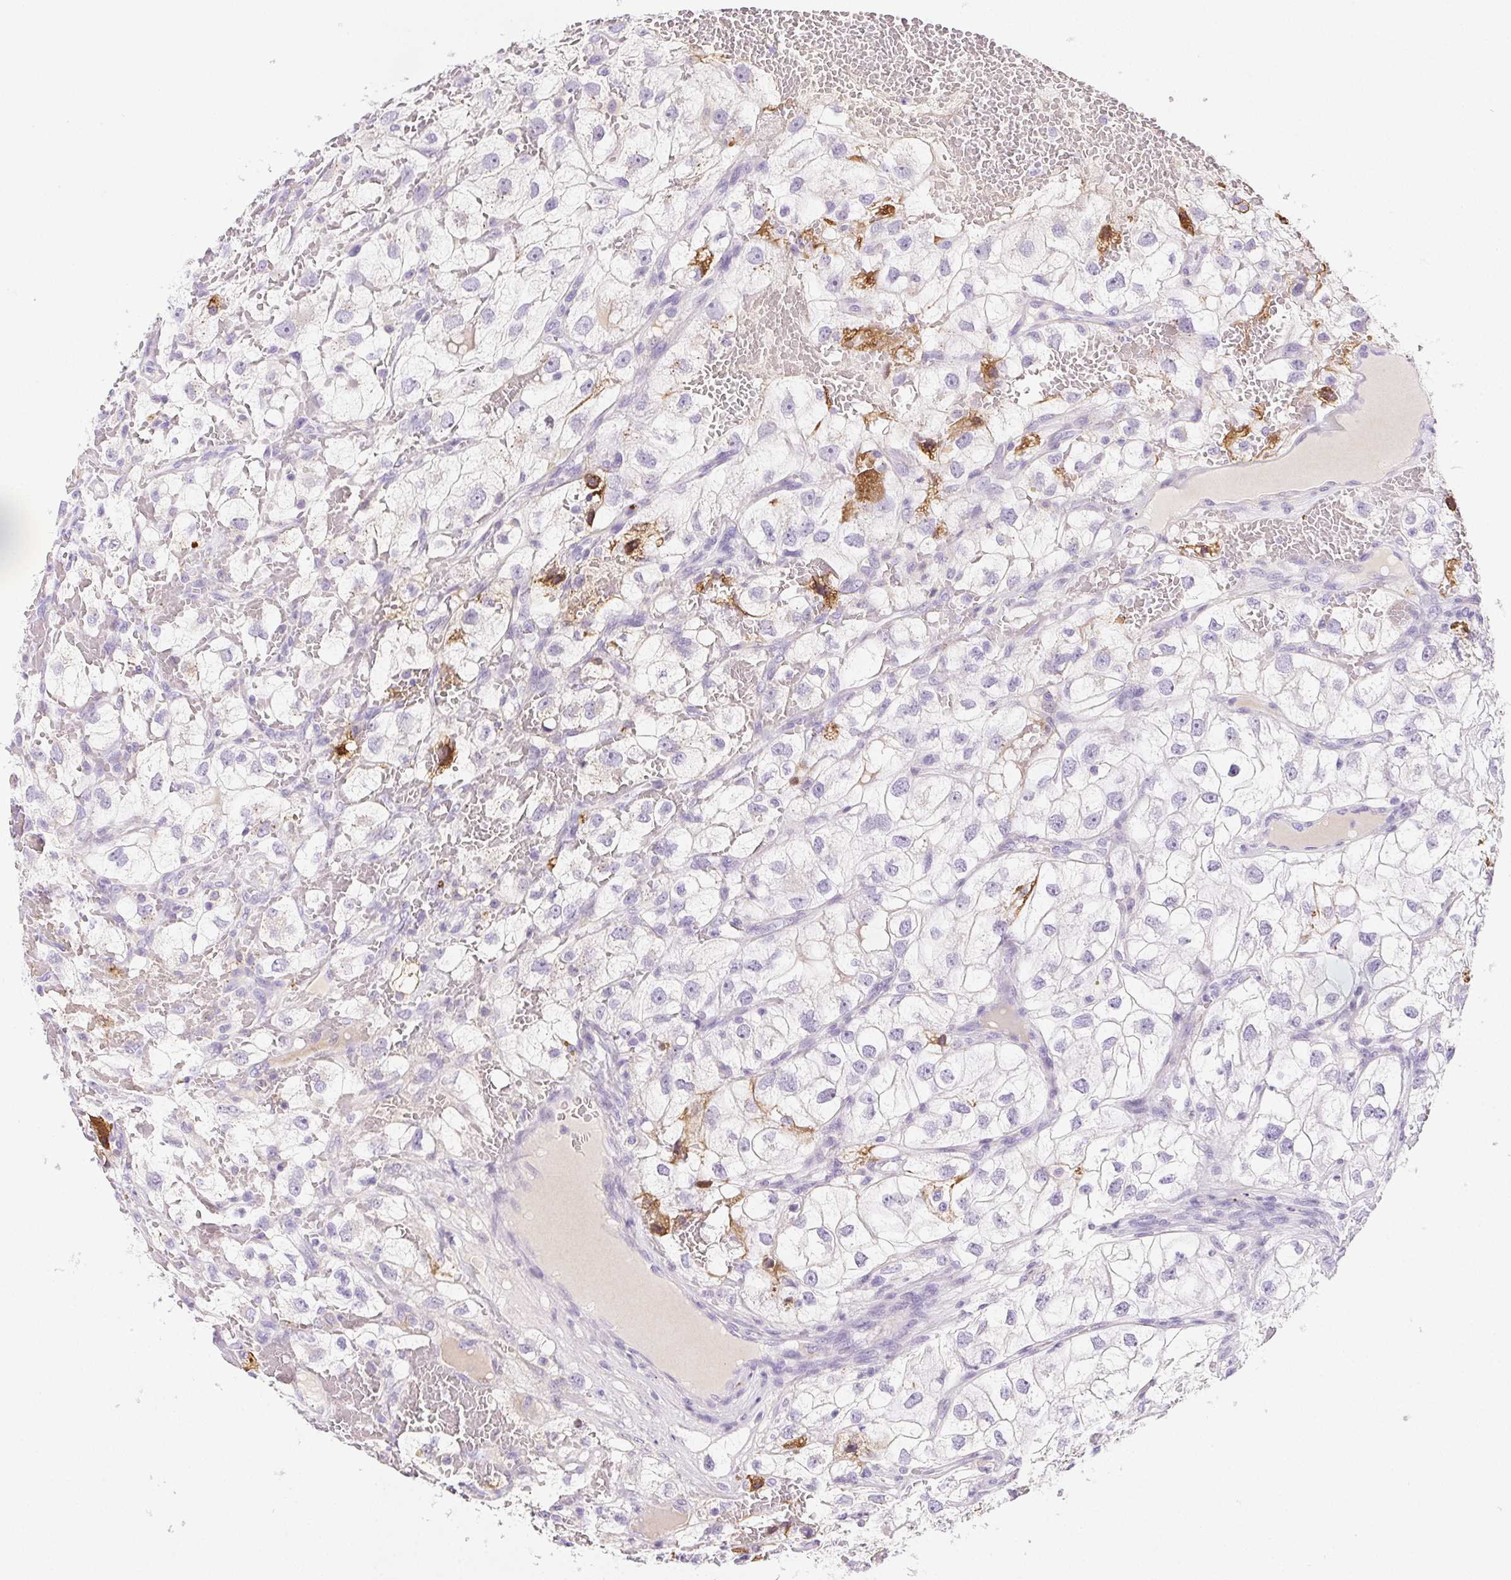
{"staining": {"intensity": "negative", "quantity": "none", "location": "none"}, "tissue": "renal cancer", "cell_type": "Tumor cells", "image_type": "cancer", "snomed": [{"axis": "morphology", "description": "Adenocarcinoma, NOS"}, {"axis": "topography", "description": "Kidney"}], "caption": "Immunohistochemistry of human renal cancer (adenocarcinoma) demonstrates no expression in tumor cells.", "gene": "VTN", "patient": {"sex": "male", "age": 59}}